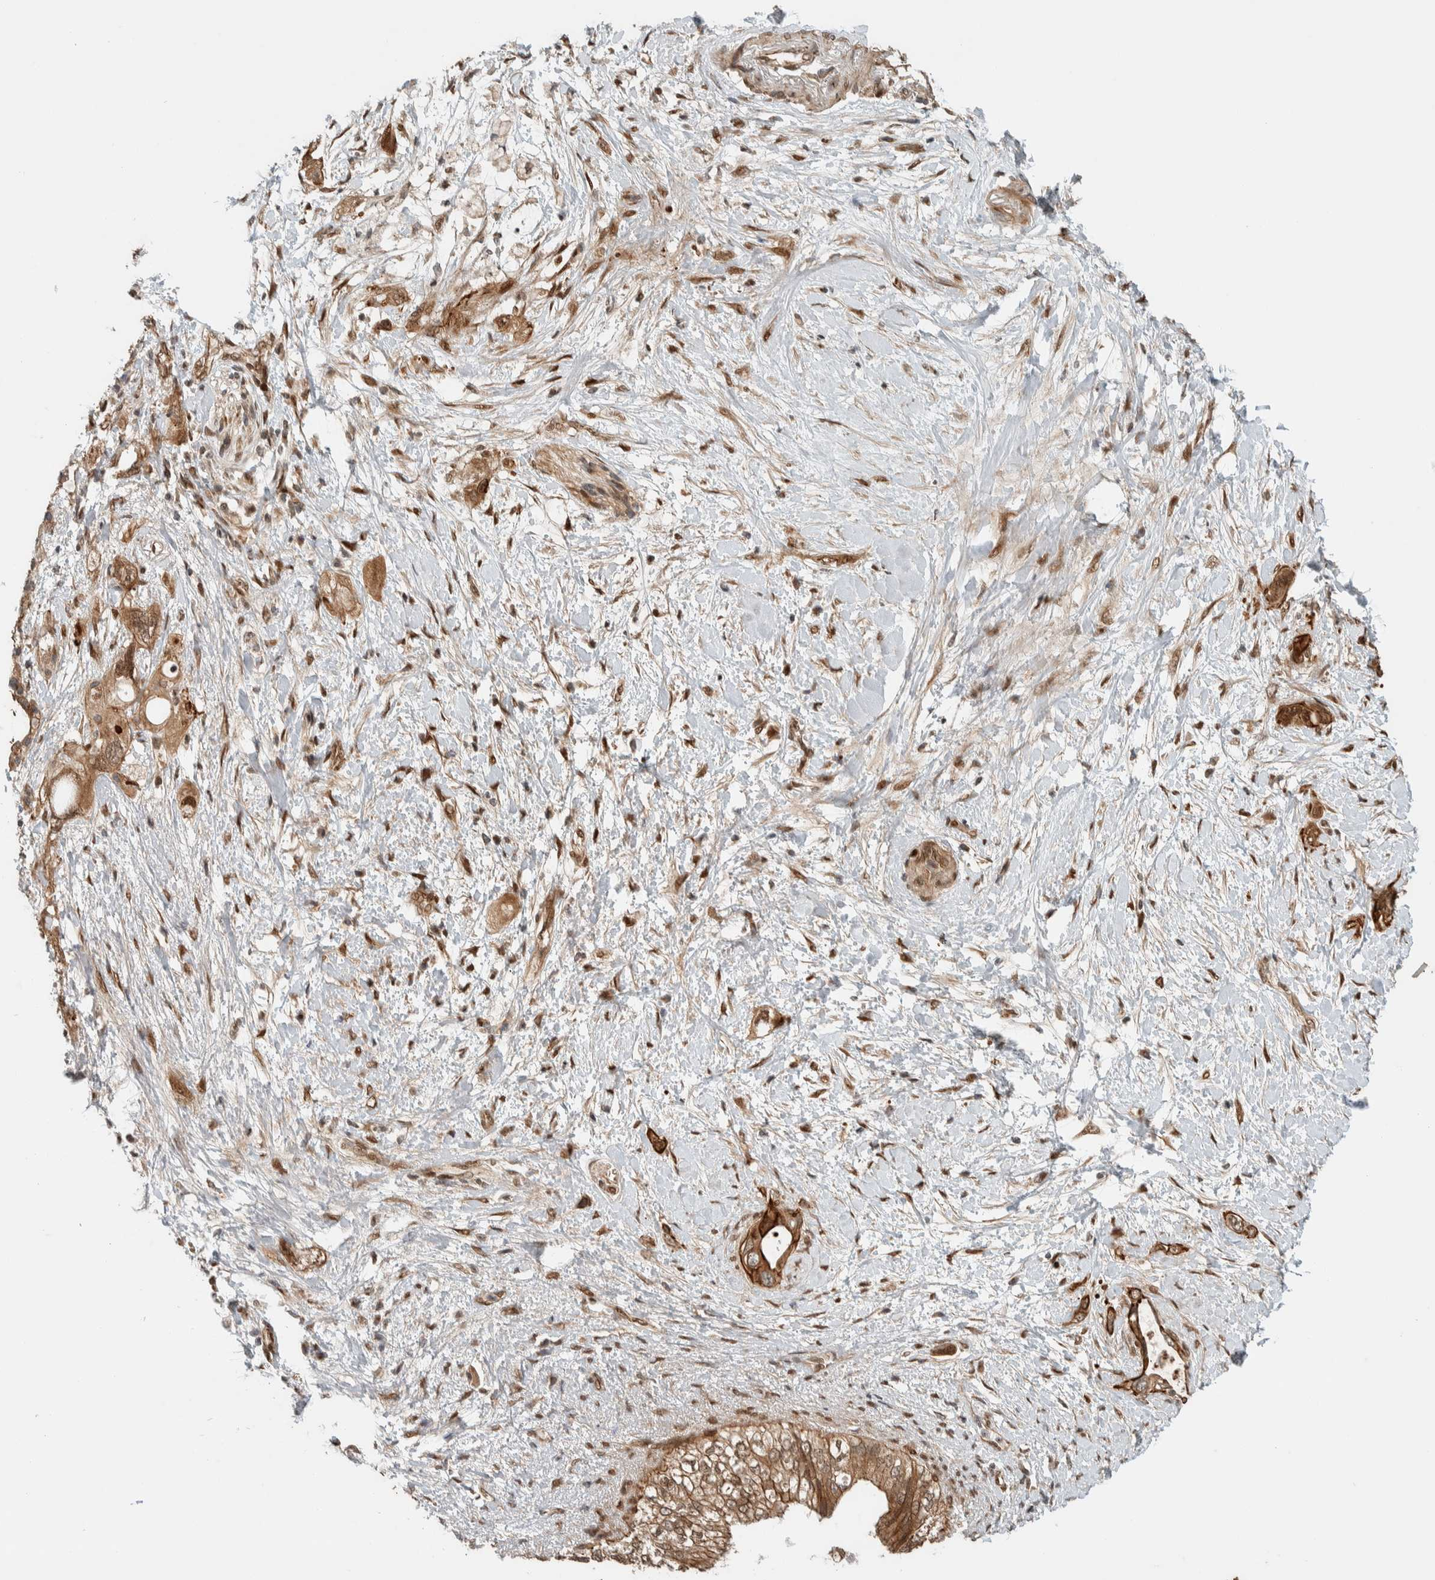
{"staining": {"intensity": "strong", "quantity": ">75%", "location": "cytoplasmic/membranous"}, "tissue": "pancreatic cancer", "cell_type": "Tumor cells", "image_type": "cancer", "snomed": [{"axis": "morphology", "description": "Adenocarcinoma, NOS"}, {"axis": "topography", "description": "Pancreas"}], "caption": "Immunohistochemistry micrograph of pancreatic cancer (adenocarcinoma) stained for a protein (brown), which exhibits high levels of strong cytoplasmic/membranous expression in approximately >75% of tumor cells.", "gene": "STXBP4", "patient": {"sex": "female", "age": 56}}